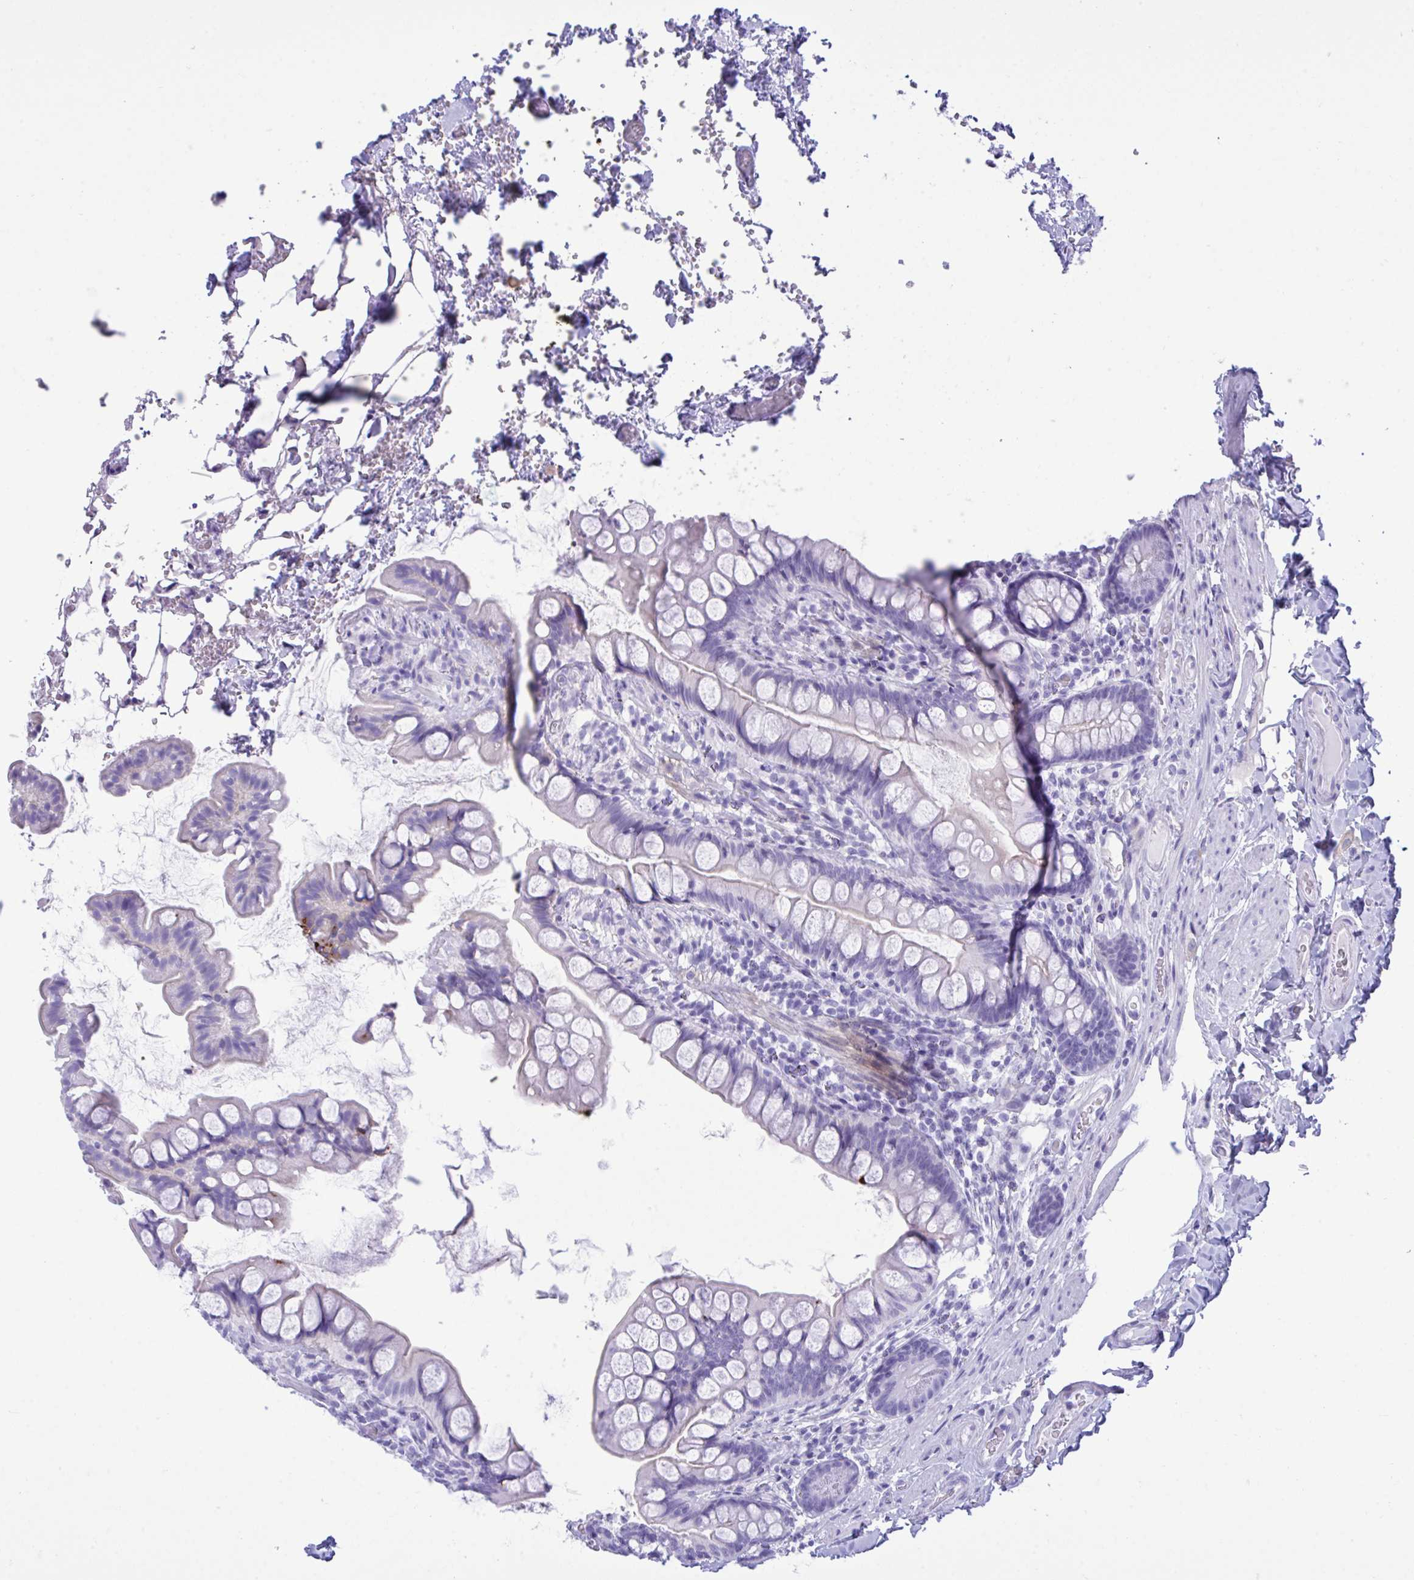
{"staining": {"intensity": "negative", "quantity": "none", "location": "none"}, "tissue": "small intestine", "cell_type": "Glandular cells", "image_type": "normal", "snomed": [{"axis": "morphology", "description": "Normal tissue, NOS"}, {"axis": "topography", "description": "Small intestine"}], "caption": "Immunohistochemistry (IHC) image of unremarkable small intestine: small intestine stained with DAB displays no significant protein expression in glandular cells. Nuclei are stained in blue.", "gene": "BEX5", "patient": {"sex": "male", "age": 70}}